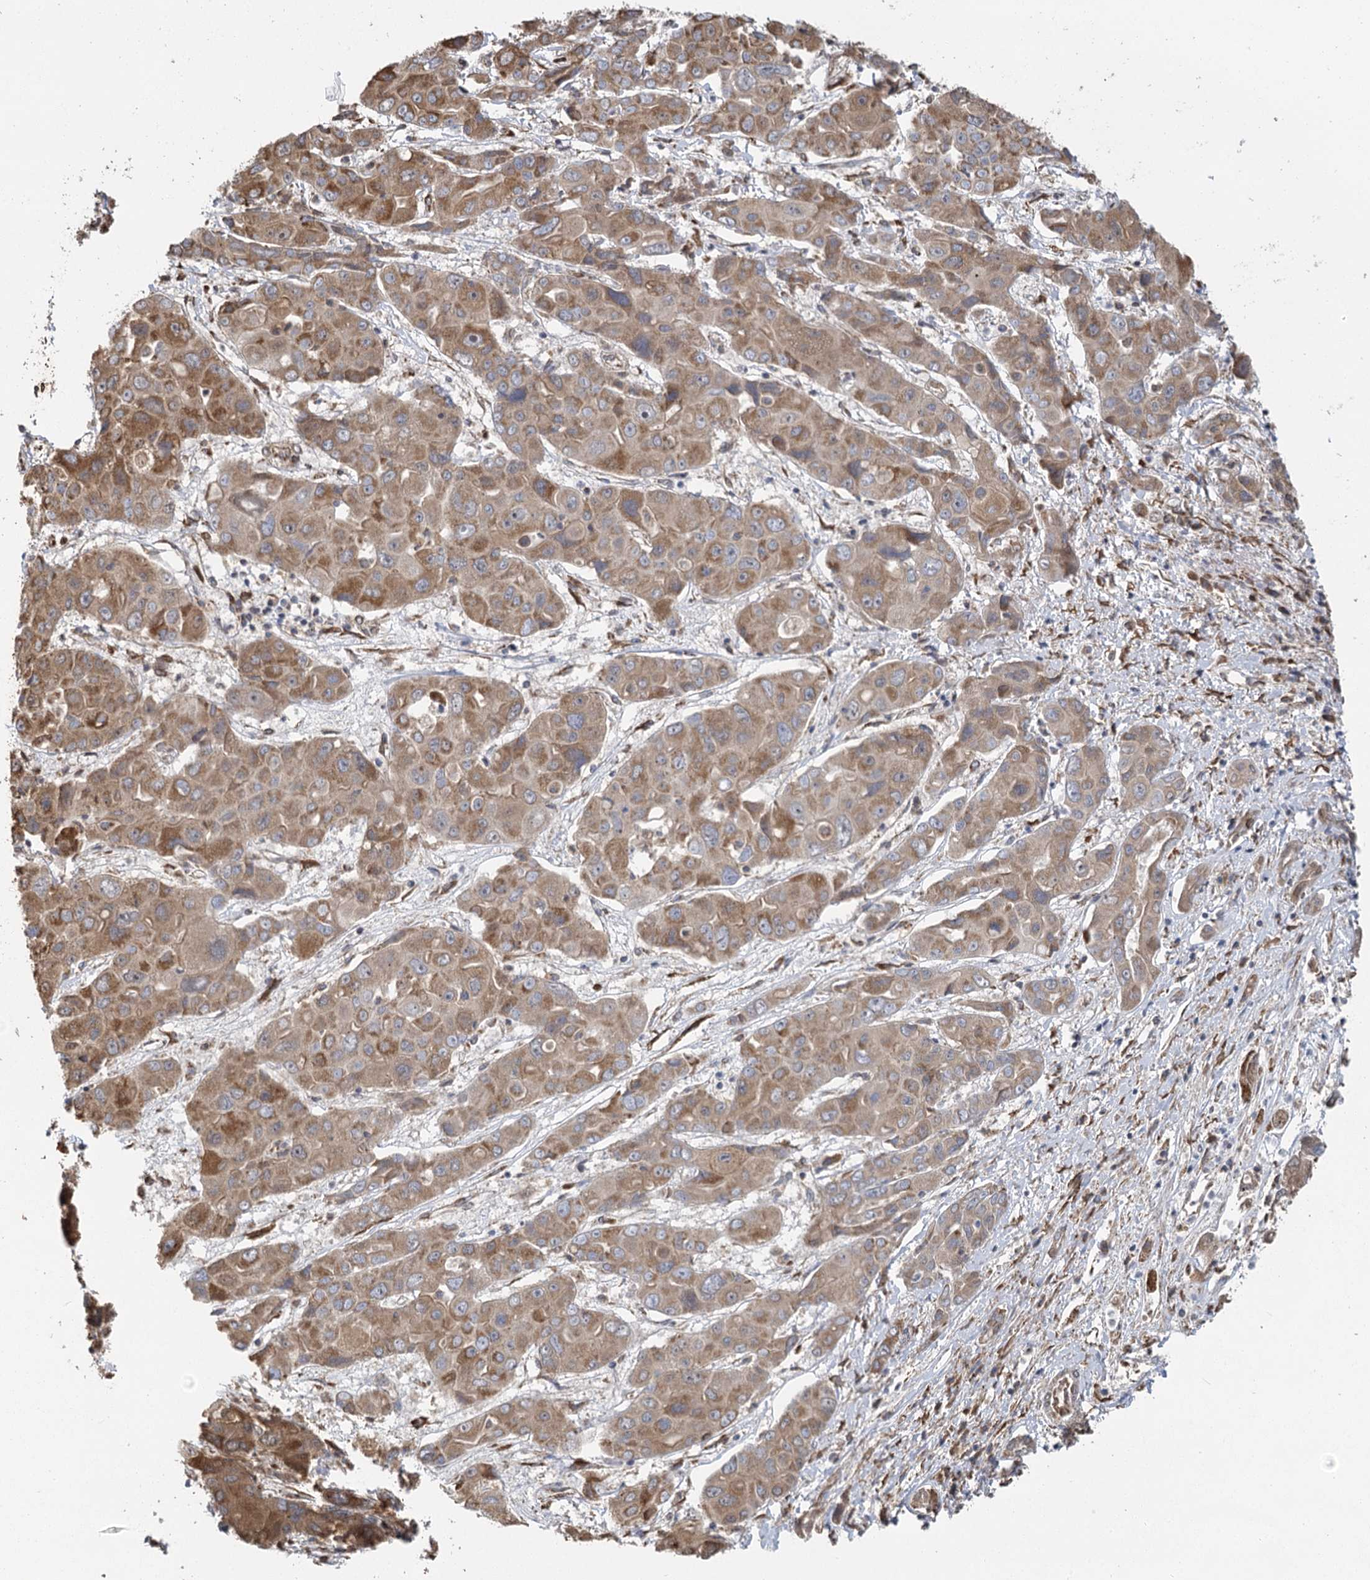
{"staining": {"intensity": "moderate", "quantity": ">75%", "location": "cytoplasmic/membranous"}, "tissue": "liver cancer", "cell_type": "Tumor cells", "image_type": "cancer", "snomed": [{"axis": "morphology", "description": "Cholangiocarcinoma"}, {"axis": "topography", "description": "Liver"}], "caption": "The histopathology image displays immunohistochemical staining of cholangiocarcinoma (liver). There is moderate cytoplasmic/membranous expression is present in about >75% of tumor cells.", "gene": "IL11RA", "patient": {"sex": "male", "age": 67}}